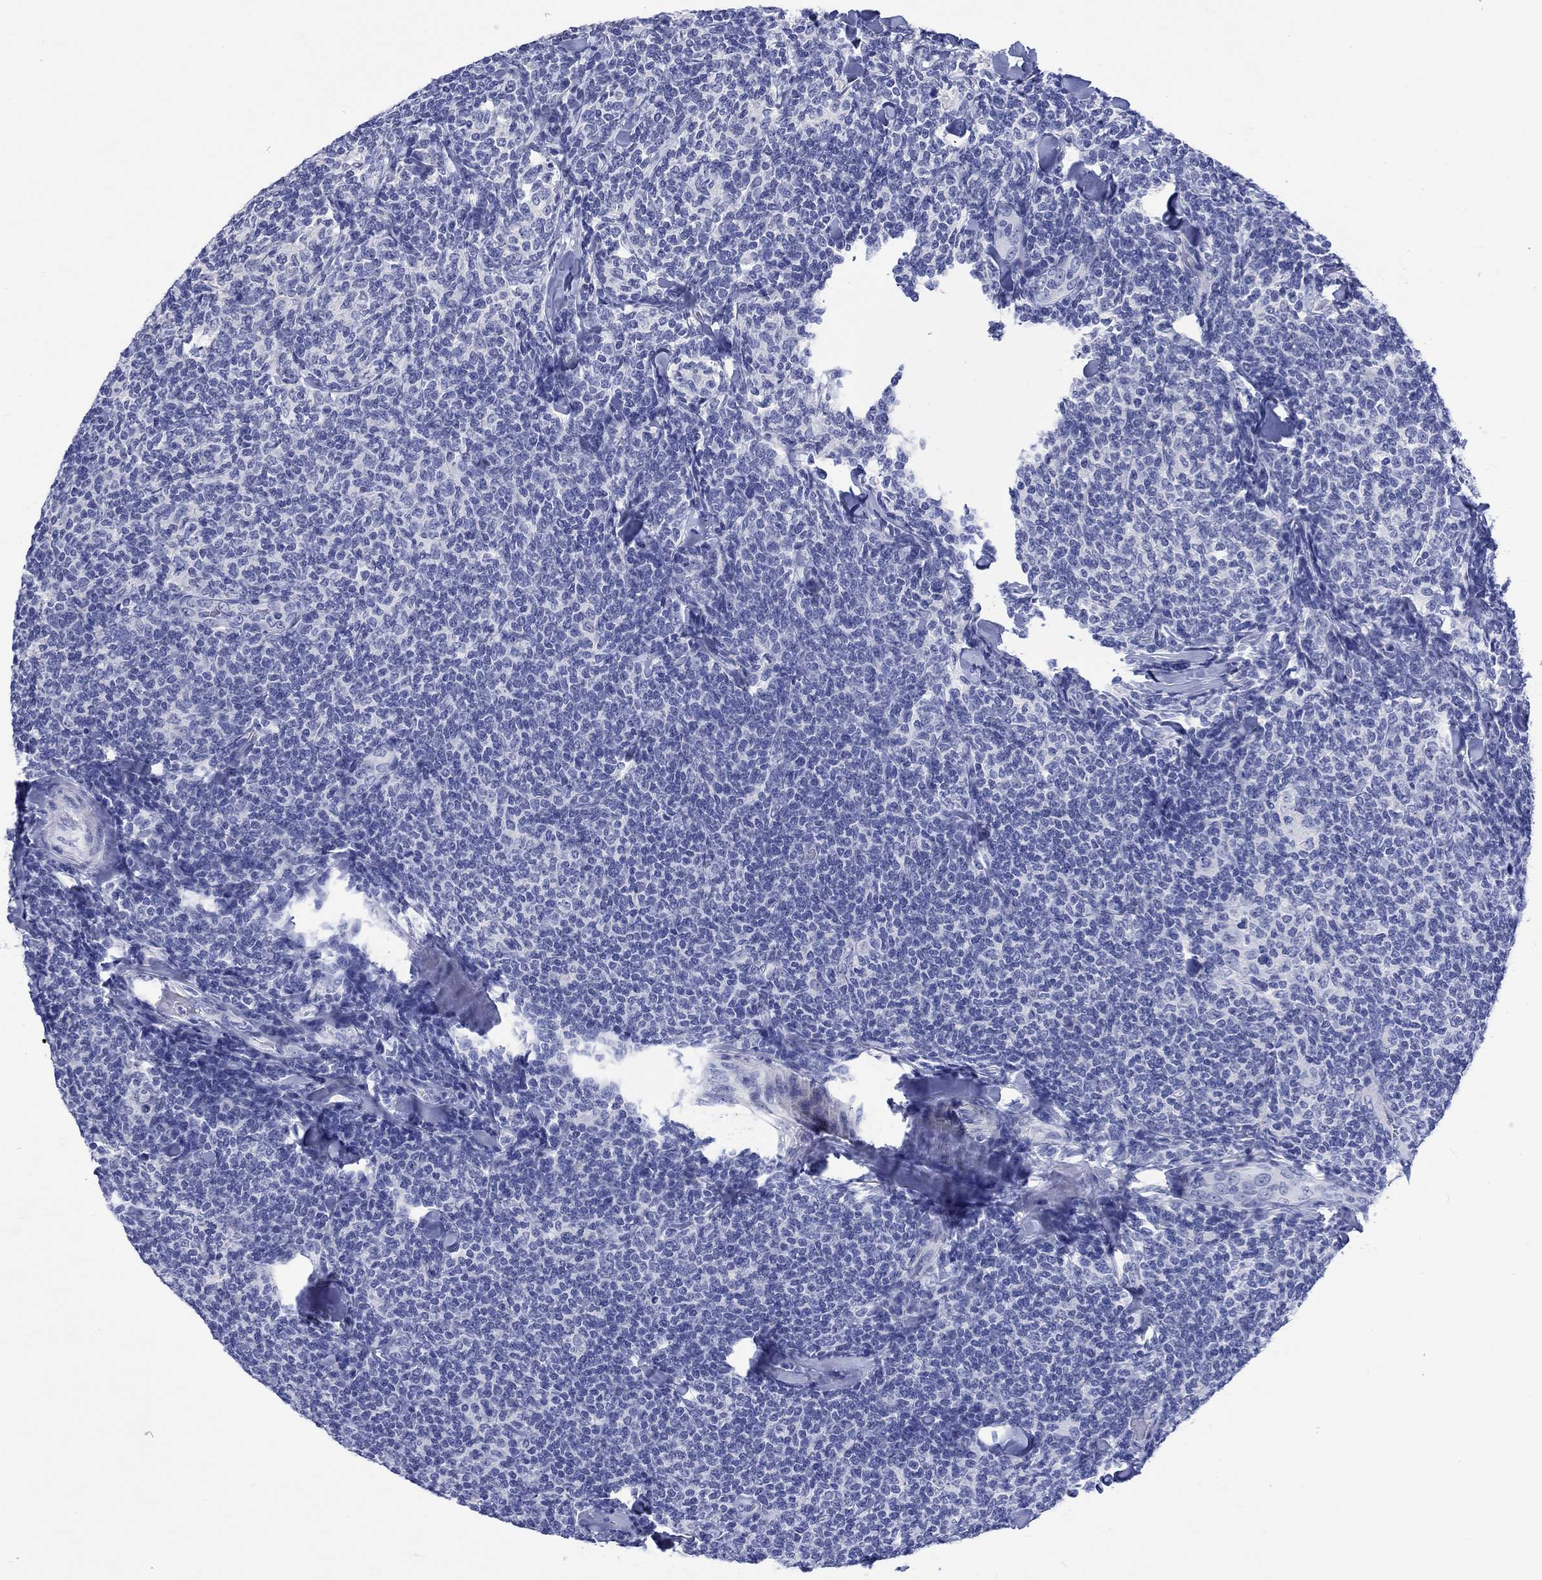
{"staining": {"intensity": "negative", "quantity": "none", "location": "none"}, "tissue": "lymphoma", "cell_type": "Tumor cells", "image_type": "cancer", "snomed": [{"axis": "morphology", "description": "Malignant lymphoma, non-Hodgkin's type, Low grade"}, {"axis": "topography", "description": "Lymph node"}], "caption": "Immunohistochemical staining of lymphoma demonstrates no significant positivity in tumor cells. (DAB immunohistochemistry with hematoxylin counter stain).", "gene": "MSI1", "patient": {"sex": "female", "age": 56}}